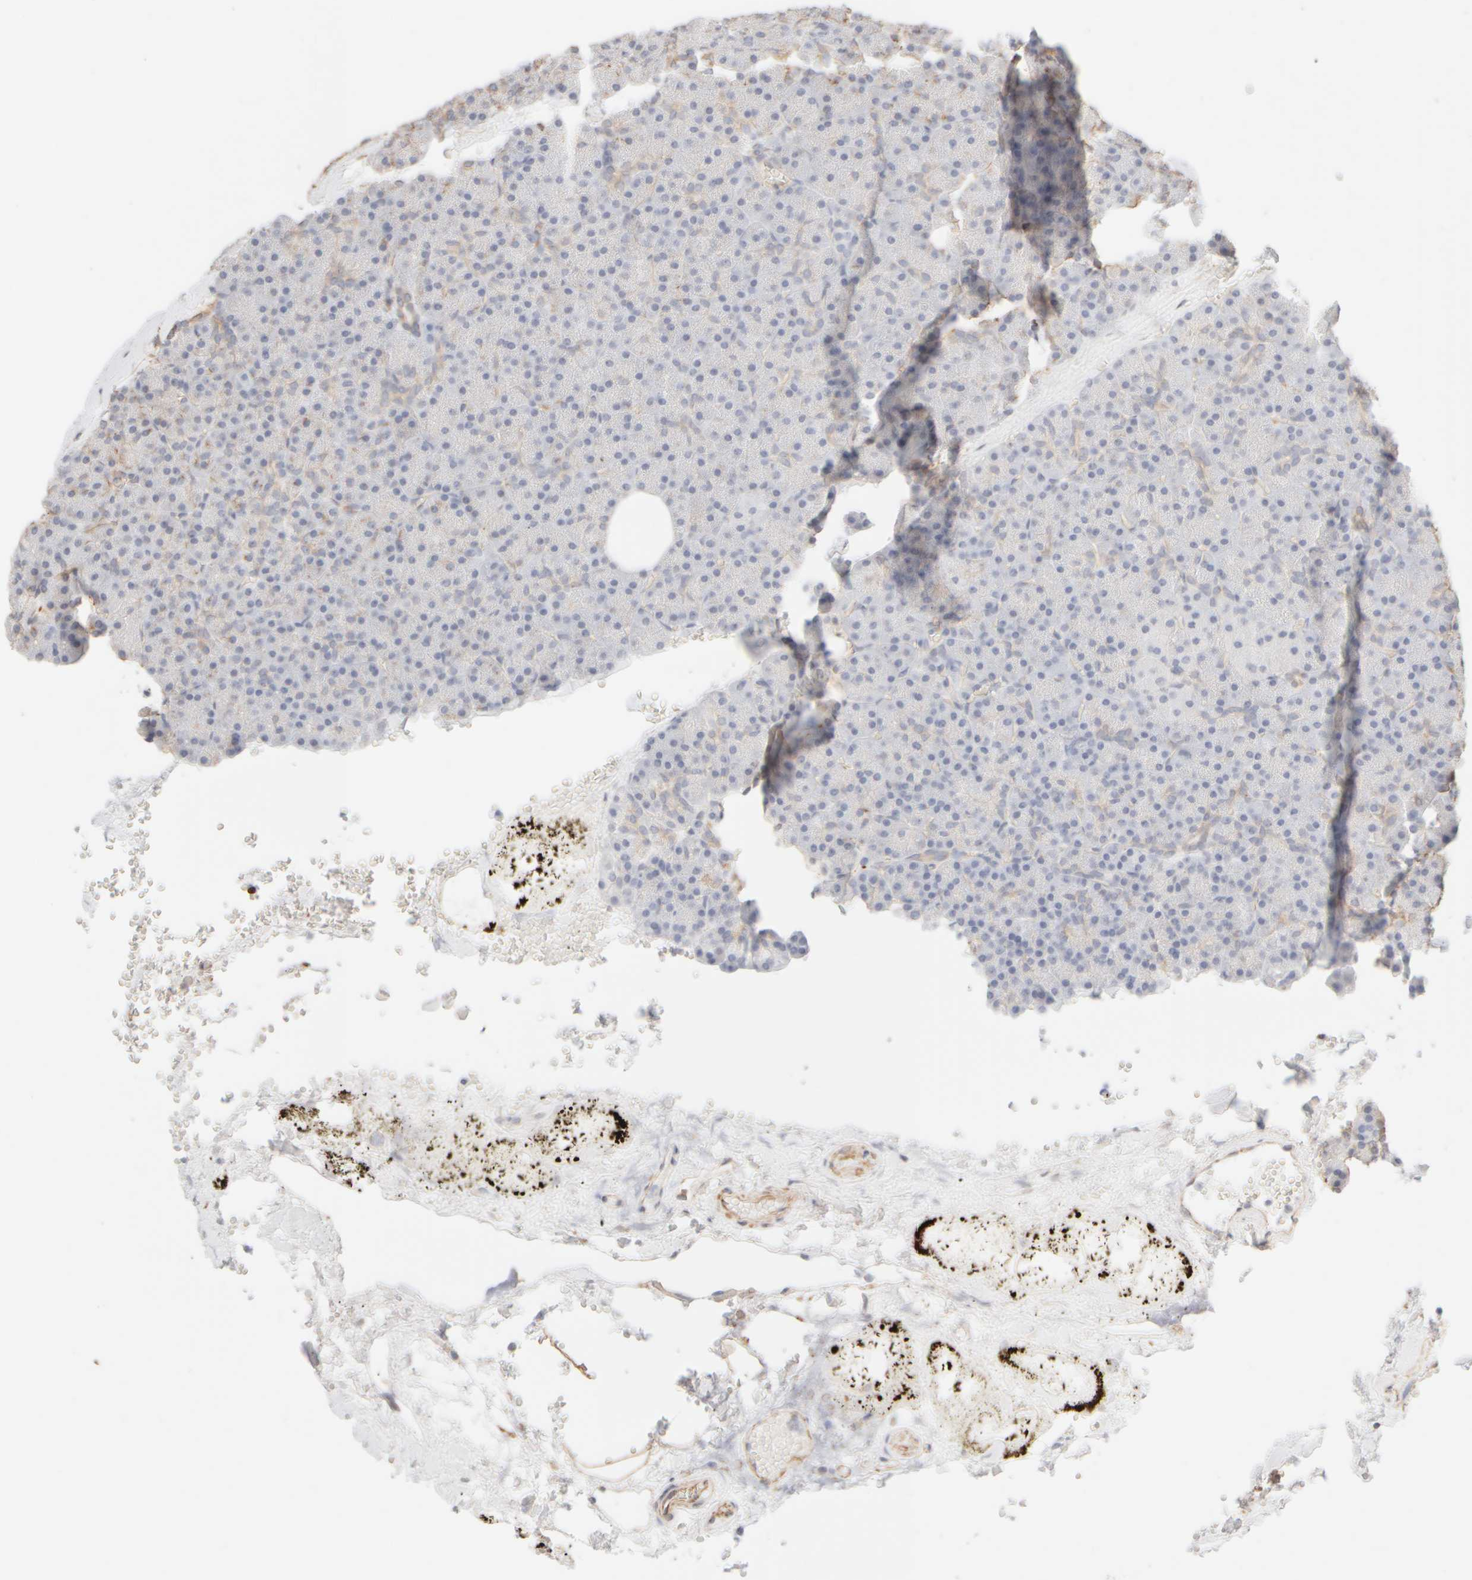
{"staining": {"intensity": "moderate", "quantity": "<25%", "location": "cytoplasmic/membranous"}, "tissue": "pancreas", "cell_type": "Exocrine glandular cells", "image_type": "normal", "snomed": [{"axis": "morphology", "description": "Normal tissue, NOS"}, {"axis": "morphology", "description": "Carcinoid, malignant, NOS"}, {"axis": "topography", "description": "Pancreas"}], "caption": "Moderate cytoplasmic/membranous staining for a protein is identified in about <25% of exocrine glandular cells of benign pancreas using IHC.", "gene": "KRT15", "patient": {"sex": "female", "age": 35}}